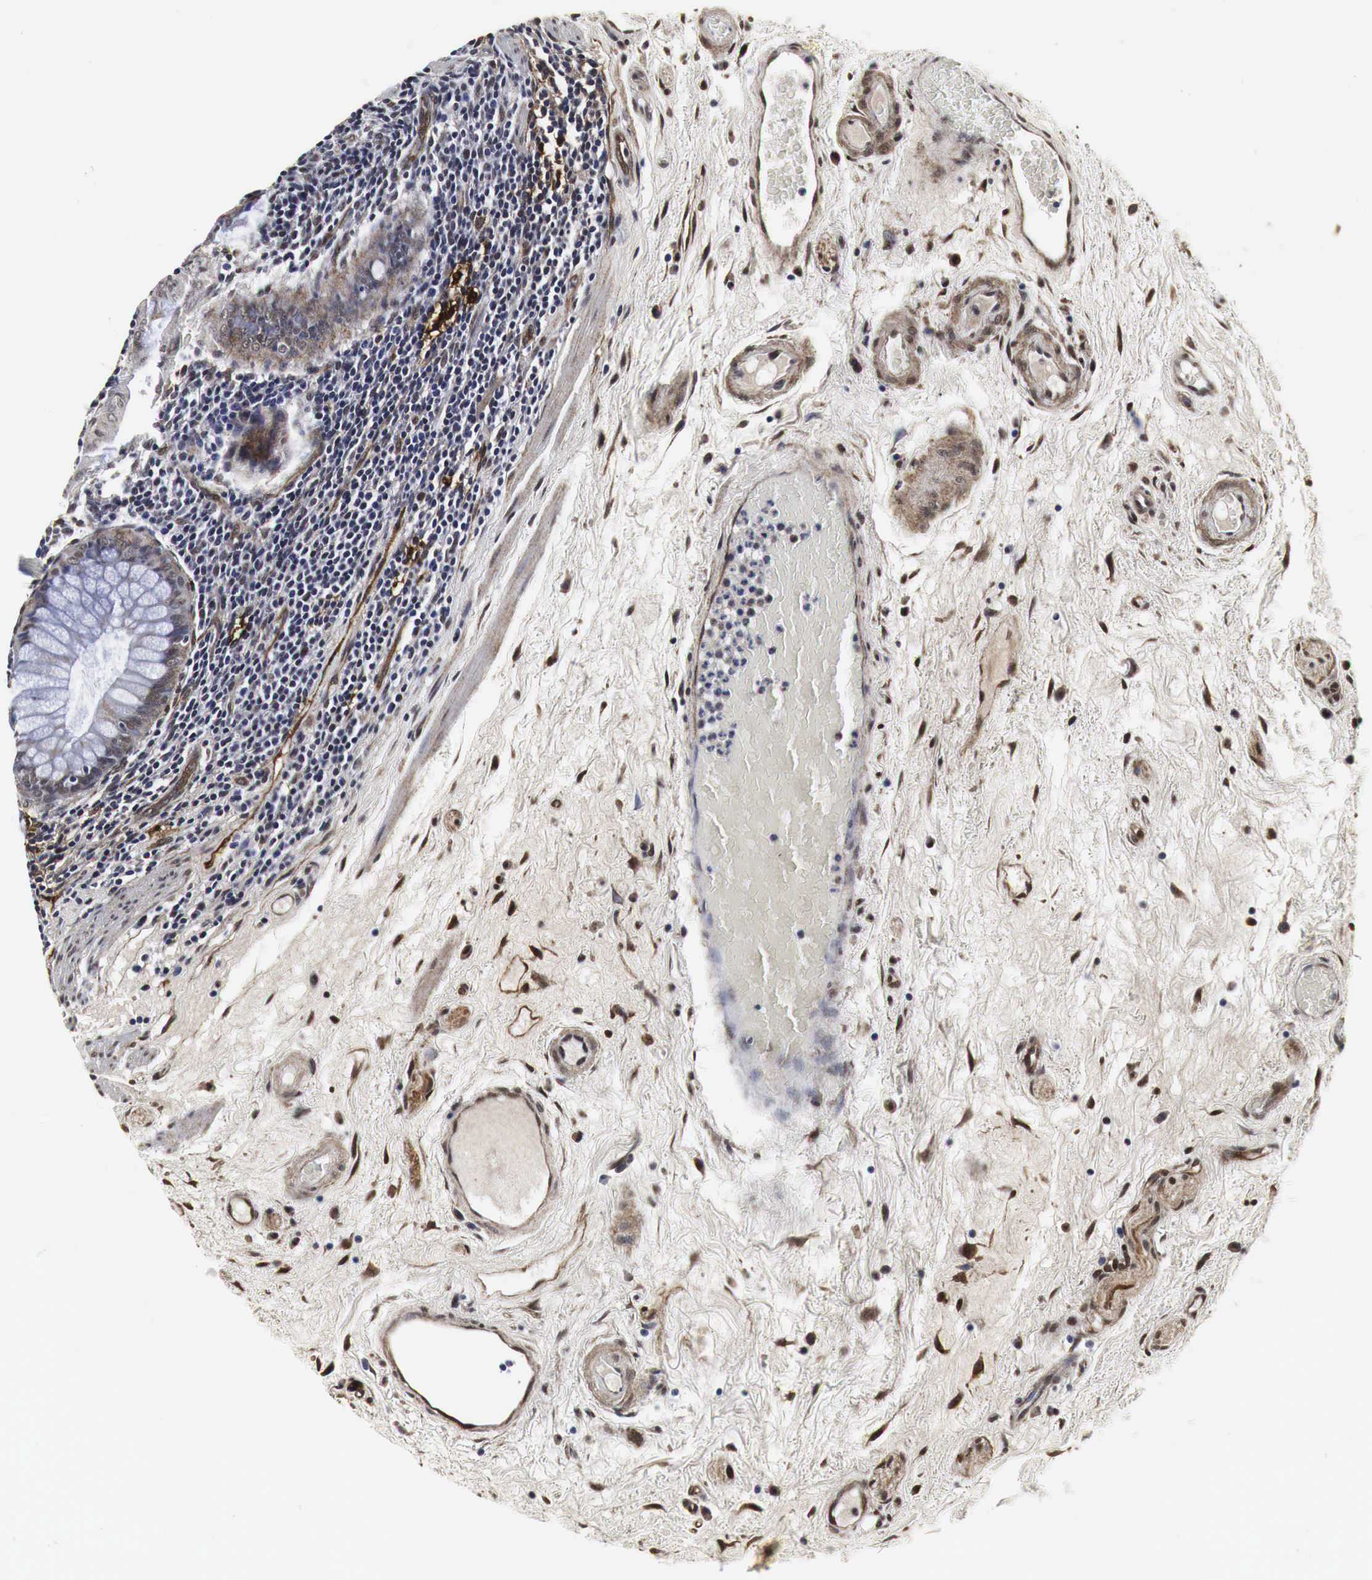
{"staining": {"intensity": "moderate", "quantity": ">75%", "location": "cytoplasmic/membranous,nuclear"}, "tissue": "colon", "cell_type": "Endothelial cells", "image_type": "normal", "snomed": [{"axis": "morphology", "description": "Normal tissue, NOS"}, {"axis": "topography", "description": "Colon"}], "caption": "The micrograph exhibits a brown stain indicating the presence of a protein in the cytoplasmic/membranous,nuclear of endothelial cells in colon.", "gene": "SPIN1", "patient": {"sex": "male", "age": 1}}